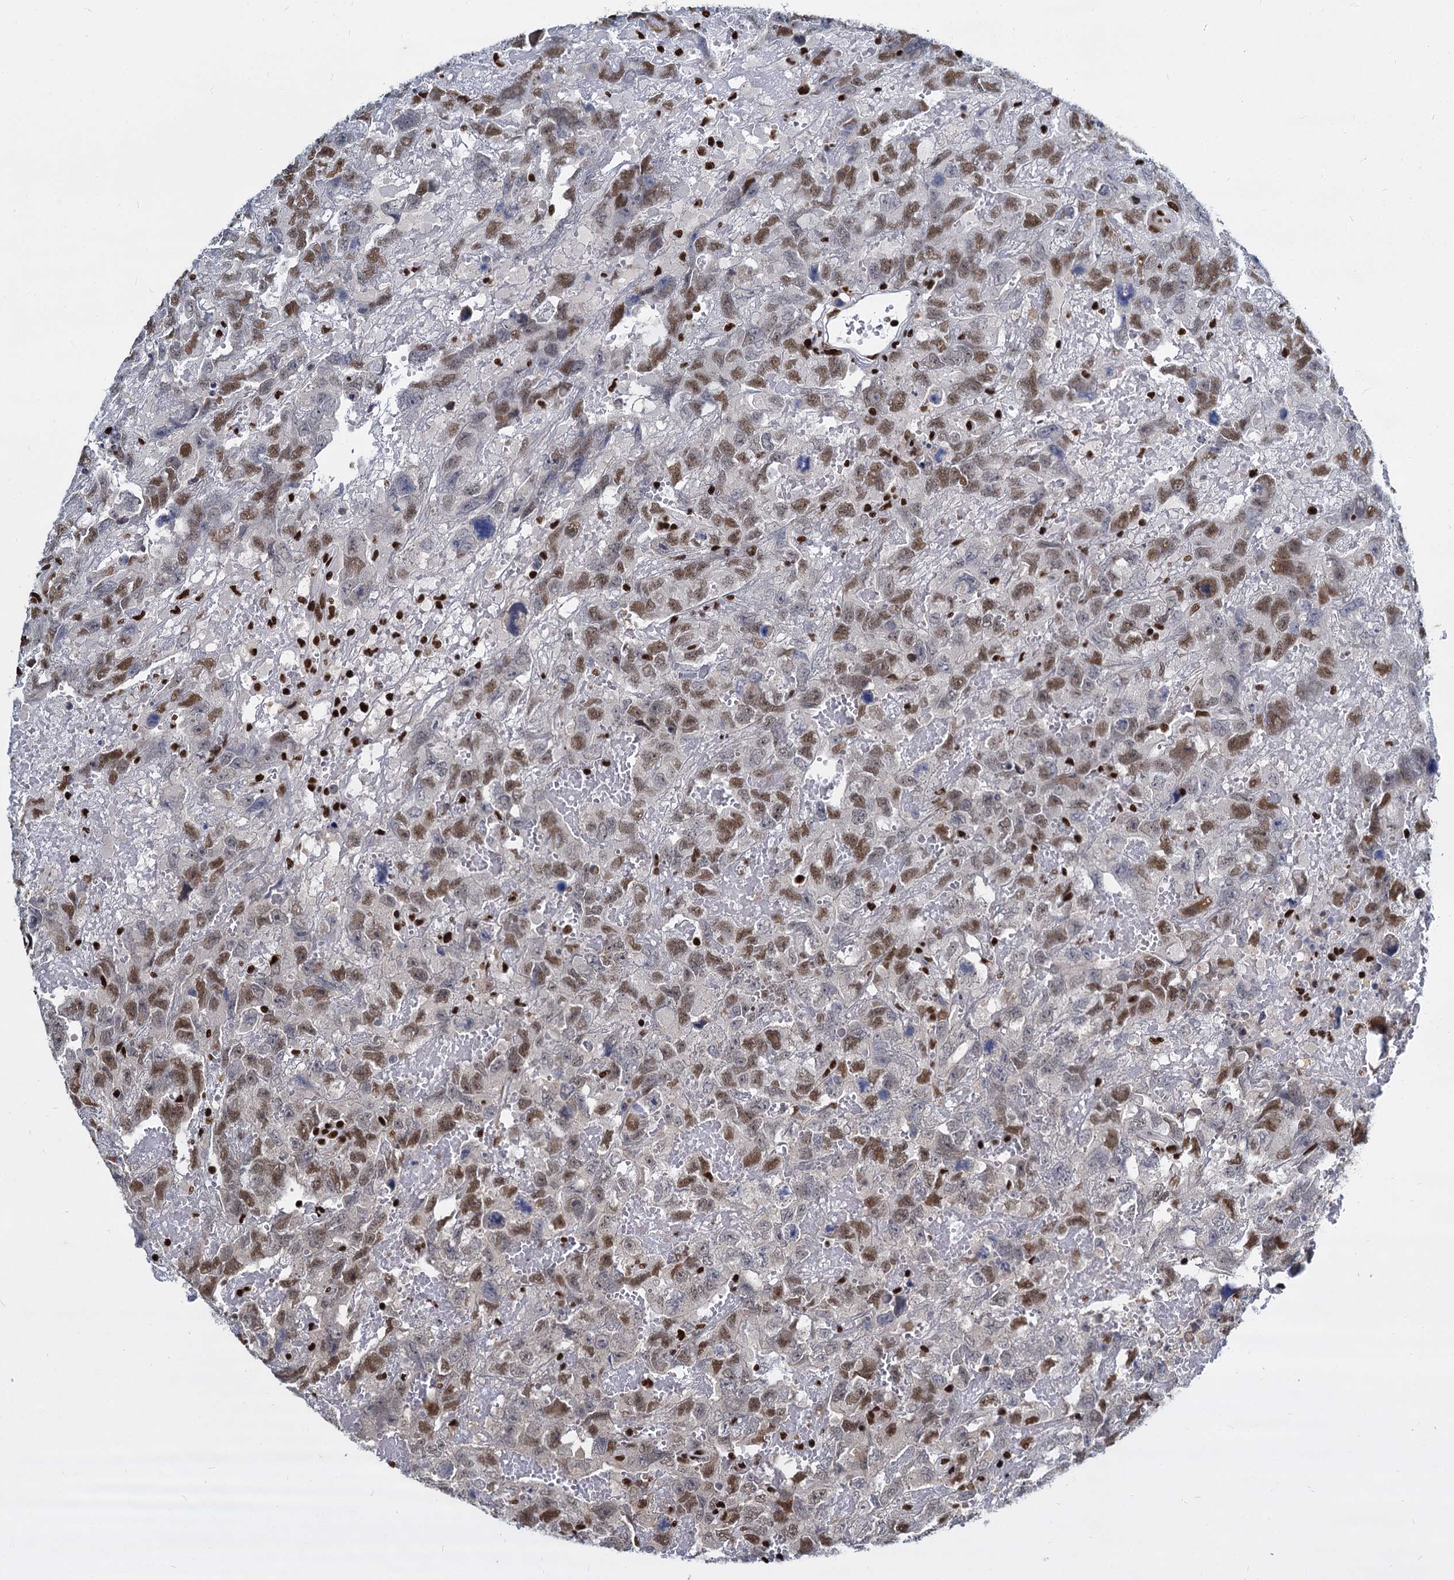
{"staining": {"intensity": "moderate", "quantity": ">75%", "location": "nuclear"}, "tissue": "testis cancer", "cell_type": "Tumor cells", "image_type": "cancer", "snomed": [{"axis": "morphology", "description": "Carcinoma, Embryonal, NOS"}, {"axis": "topography", "description": "Testis"}], "caption": "Human embryonal carcinoma (testis) stained for a protein (brown) exhibits moderate nuclear positive staining in approximately >75% of tumor cells.", "gene": "DCPS", "patient": {"sex": "male", "age": 45}}